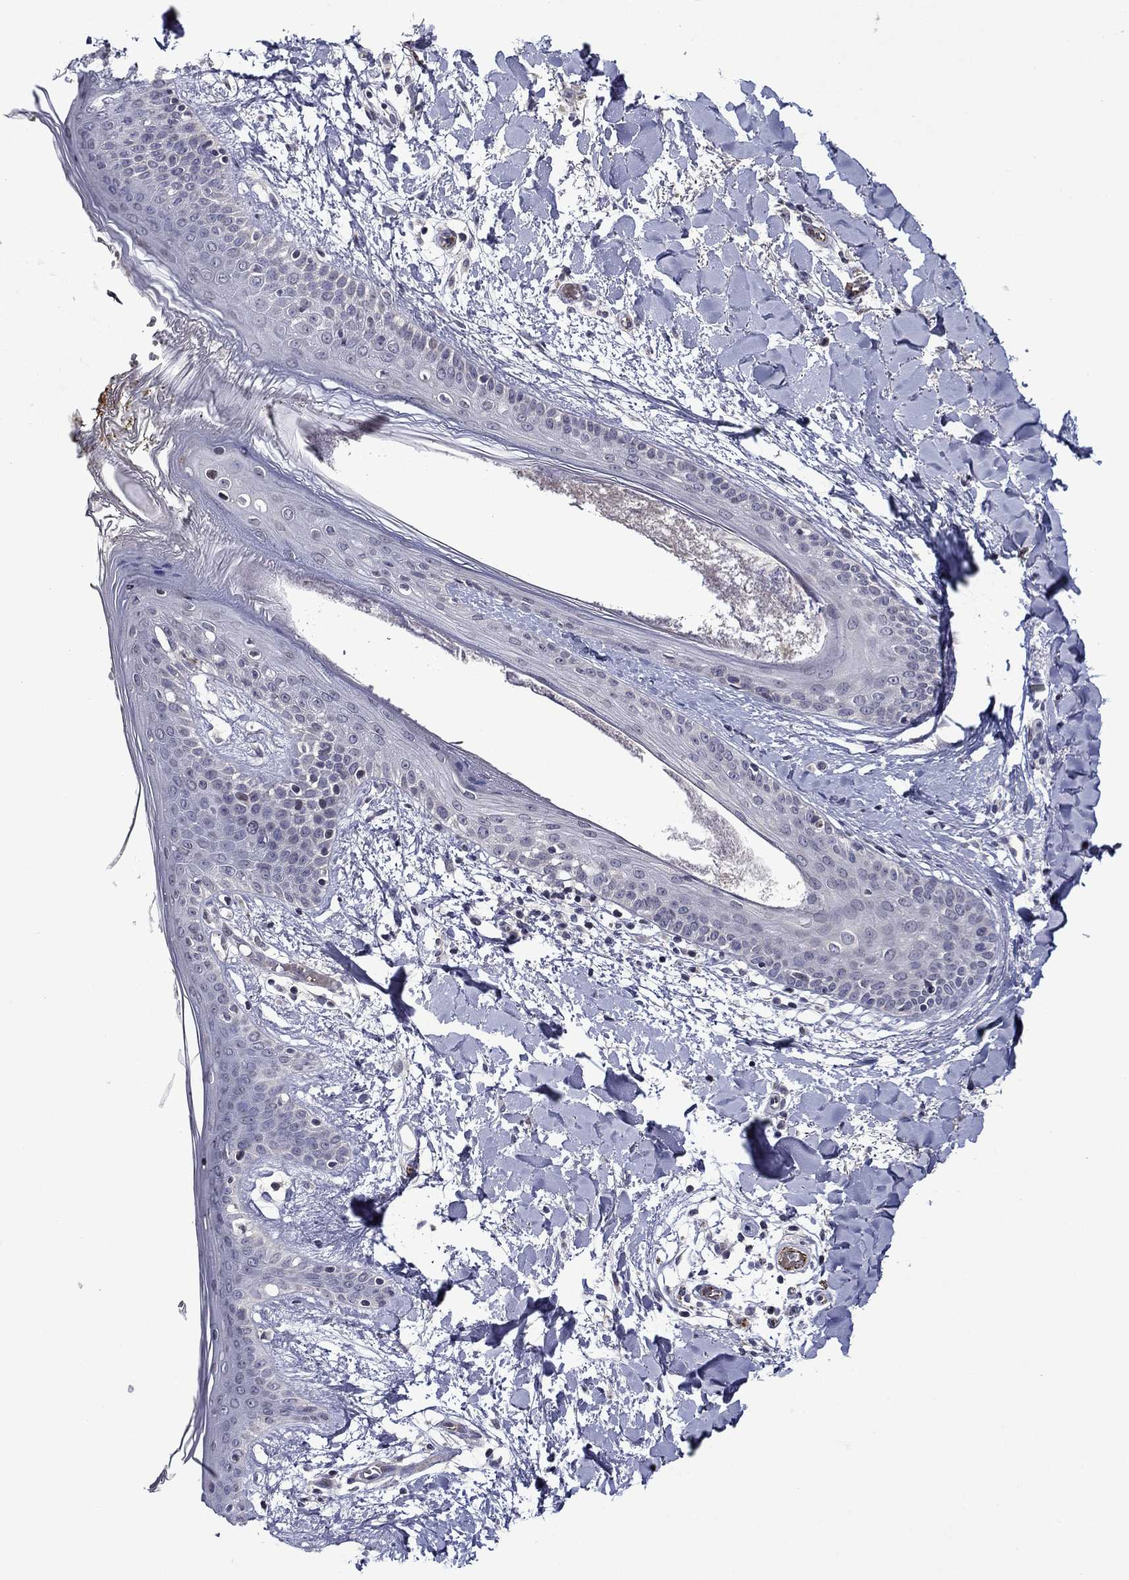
{"staining": {"intensity": "negative", "quantity": "none", "location": "none"}, "tissue": "skin", "cell_type": "Fibroblasts", "image_type": "normal", "snomed": [{"axis": "morphology", "description": "Normal tissue, NOS"}, {"axis": "topography", "description": "Skin"}], "caption": "DAB immunohistochemical staining of unremarkable skin displays no significant expression in fibroblasts. (DAB (3,3'-diaminobenzidine) immunohistochemistry with hematoxylin counter stain).", "gene": "SLITRK1", "patient": {"sex": "female", "age": 34}}